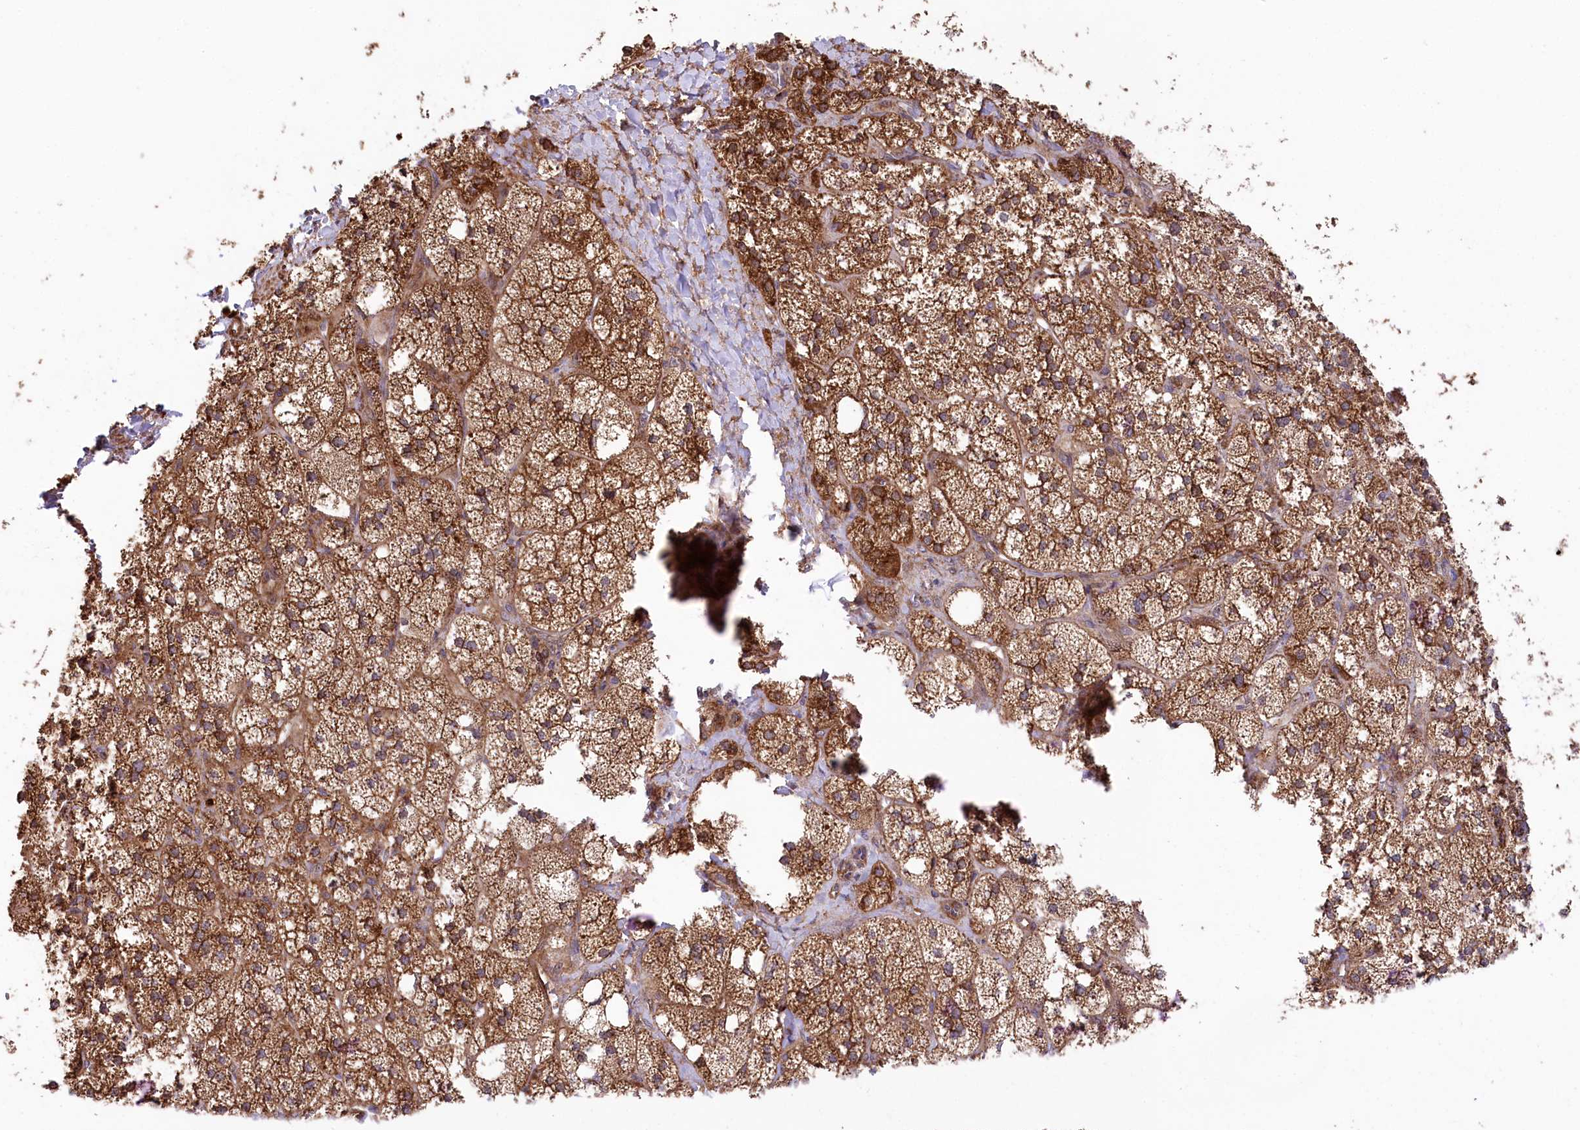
{"staining": {"intensity": "strong", "quantity": ">75%", "location": "cytoplasmic/membranous"}, "tissue": "adrenal gland", "cell_type": "Glandular cells", "image_type": "normal", "snomed": [{"axis": "morphology", "description": "Normal tissue, NOS"}, {"axis": "topography", "description": "Adrenal gland"}], "caption": "A histopathology image showing strong cytoplasmic/membranous expression in about >75% of glandular cells in unremarkable adrenal gland, as visualized by brown immunohistochemical staining.", "gene": "CCDC91", "patient": {"sex": "male", "age": 61}}